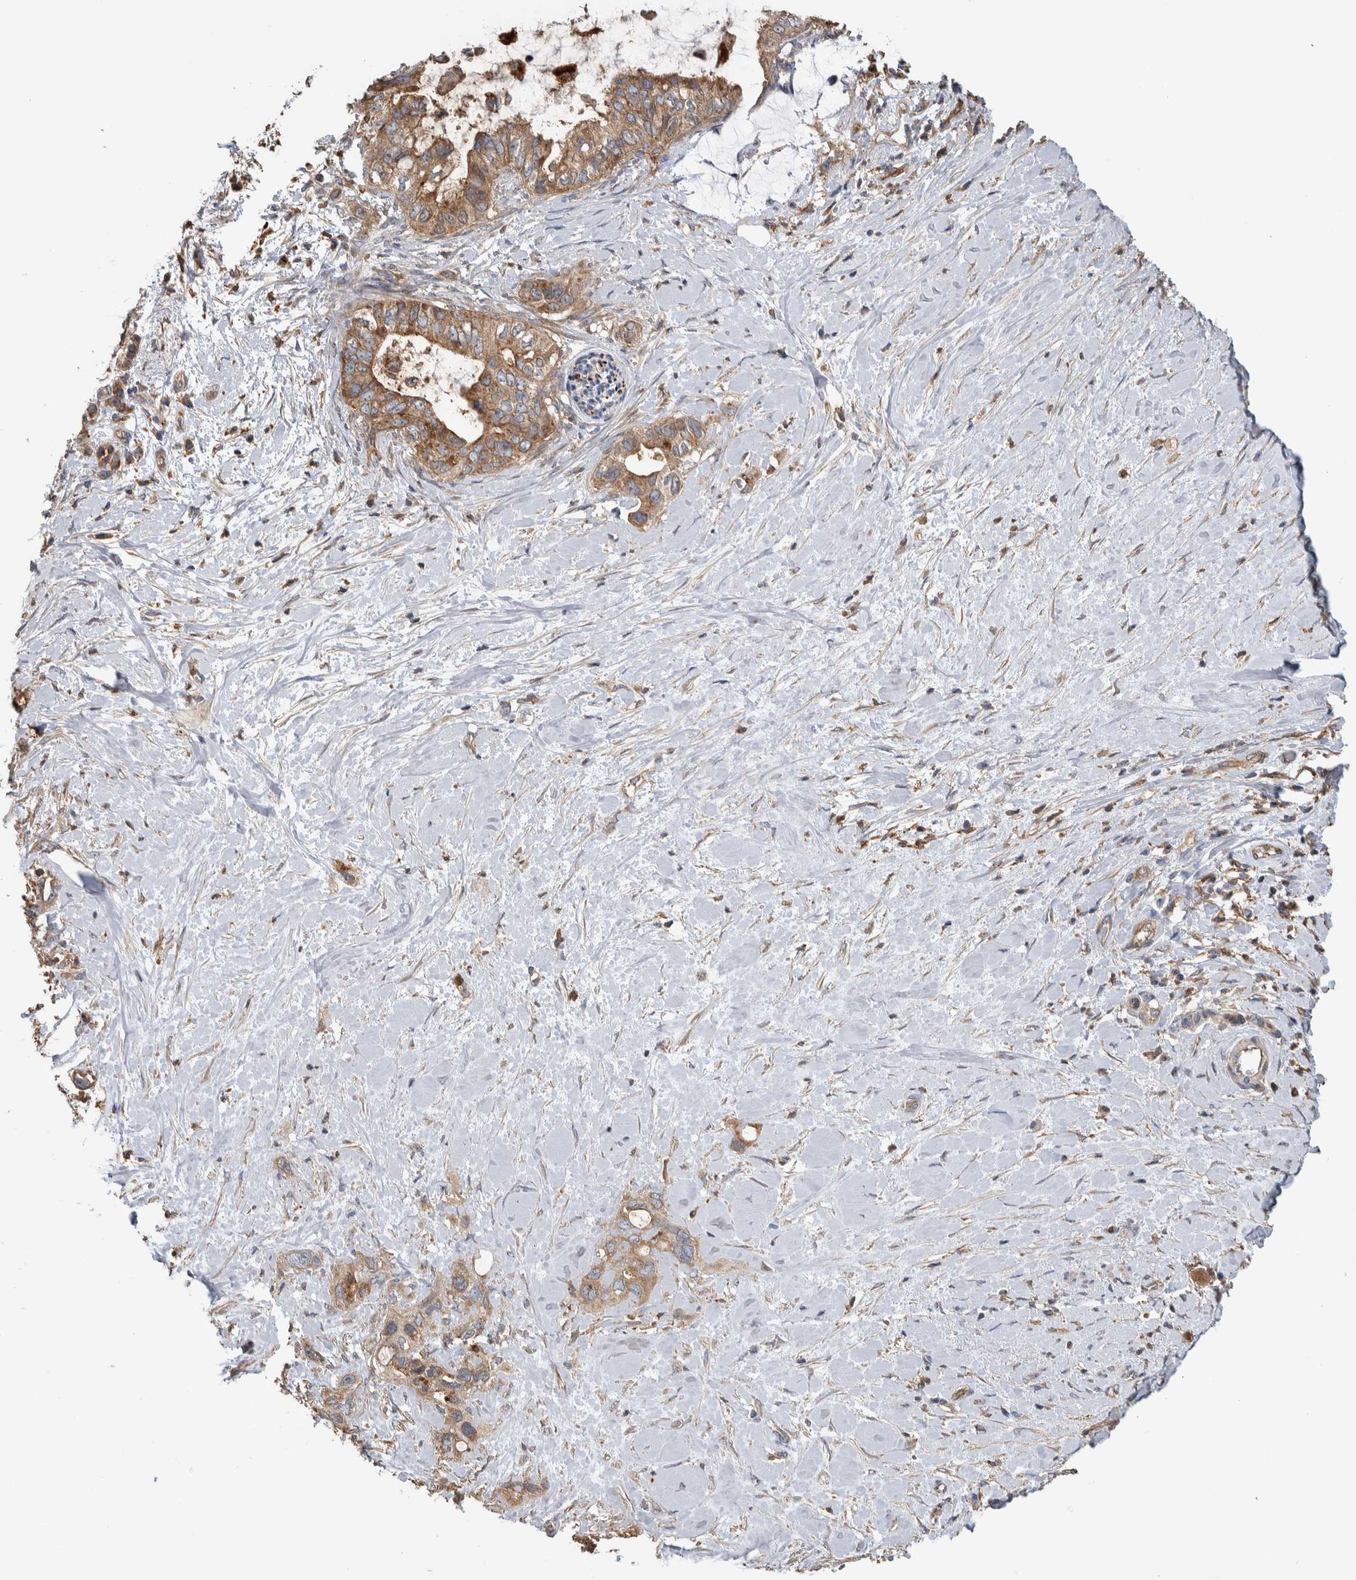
{"staining": {"intensity": "weak", "quantity": ">75%", "location": "cytoplasmic/membranous"}, "tissue": "pancreatic cancer", "cell_type": "Tumor cells", "image_type": "cancer", "snomed": [{"axis": "morphology", "description": "Adenocarcinoma, NOS"}, {"axis": "topography", "description": "Pancreas"}], "caption": "This image demonstrates immunohistochemistry staining of pancreatic cancer, with low weak cytoplasmic/membranous expression in approximately >75% of tumor cells.", "gene": "SDCBP", "patient": {"sex": "female", "age": 56}}